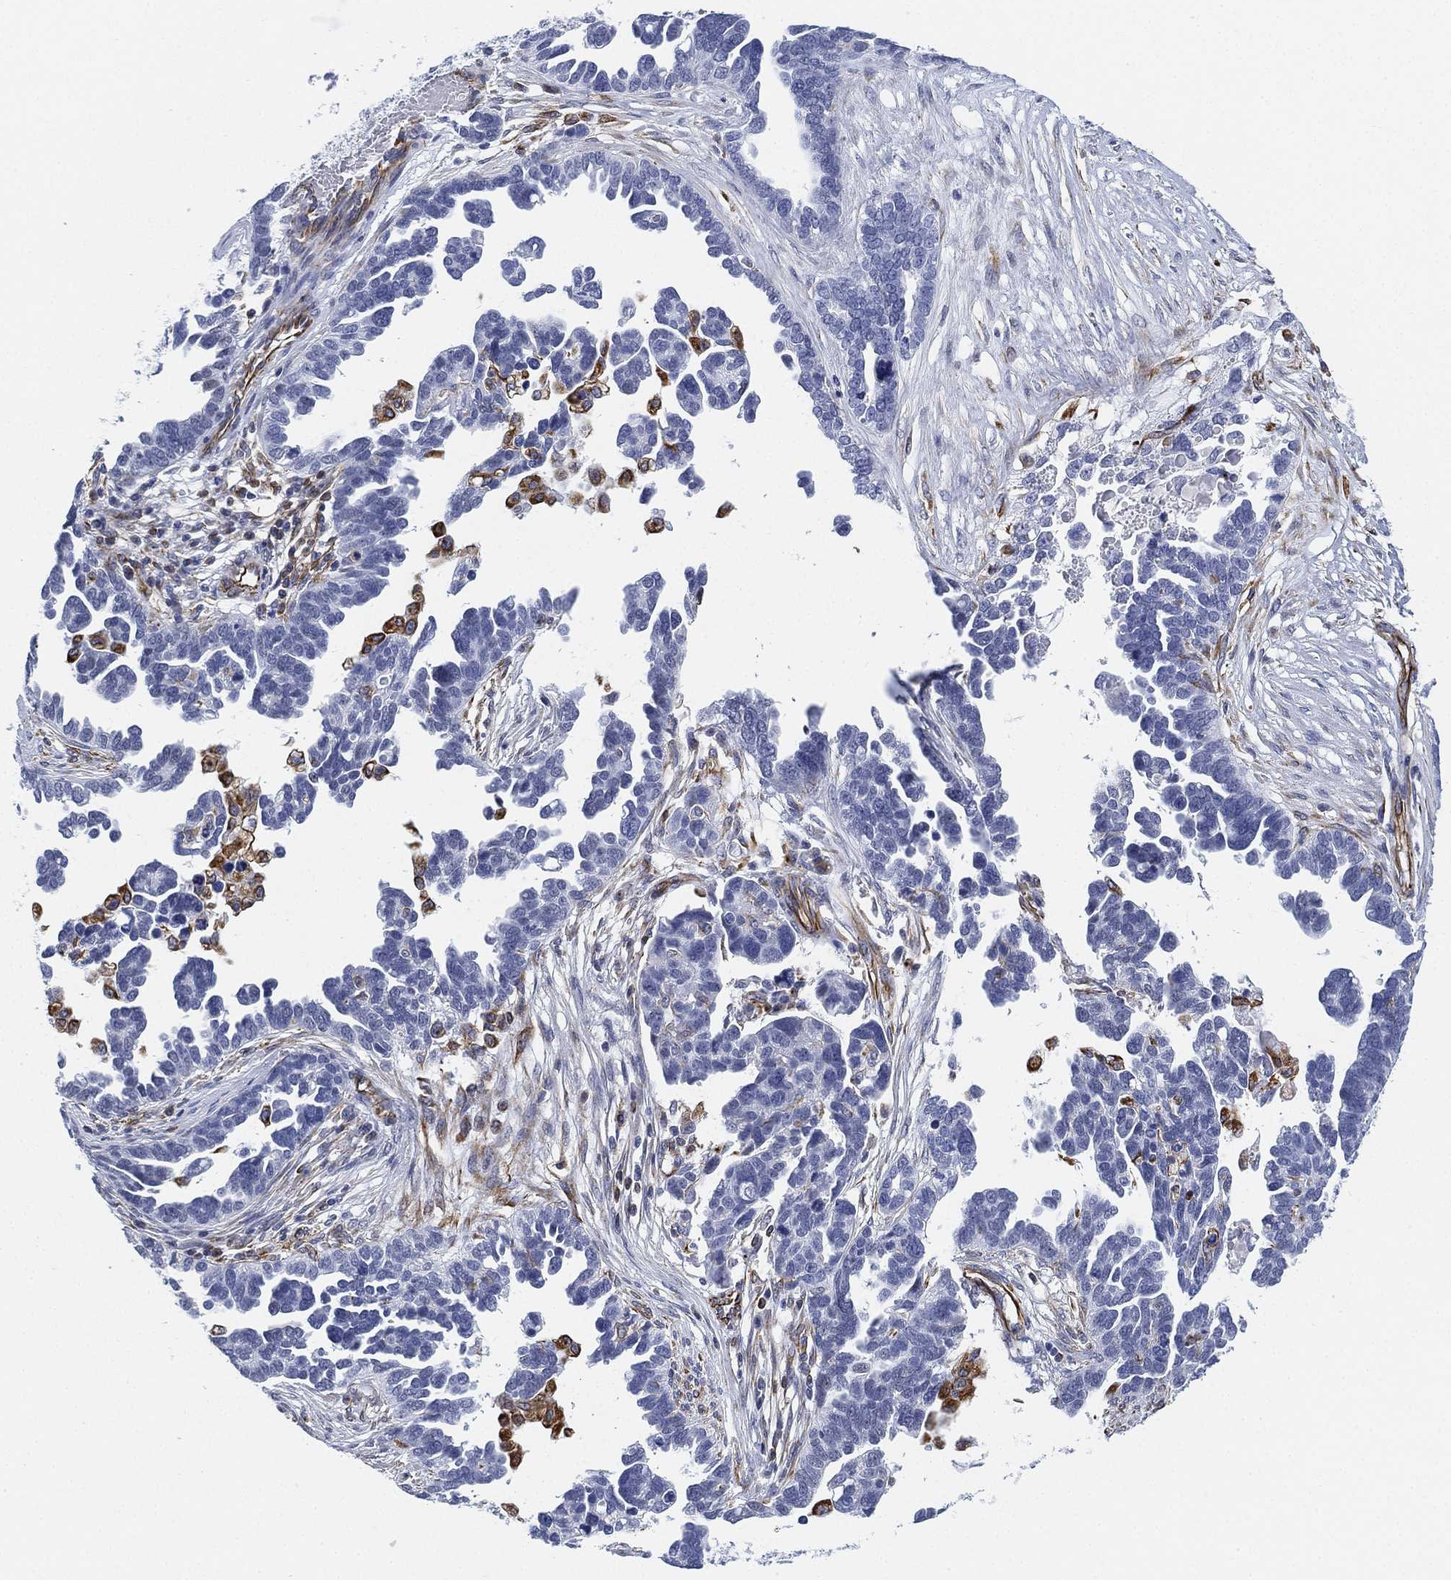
{"staining": {"intensity": "negative", "quantity": "none", "location": "none"}, "tissue": "ovarian cancer", "cell_type": "Tumor cells", "image_type": "cancer", "snomed": [{"axis": "morphology", "description": "Cystadenocarcinoma, serous, NOS"}, {"axis": "topography", "description": "Ovary"}], "caption": "The immunohistochemistry (IHC) histopathology image has no significant staining in tumor cells of serous cystadenocarcinoma (ovarian) tissue.", "gene": "PSKH2", "patient": {"sex": "female", "age": 54}}